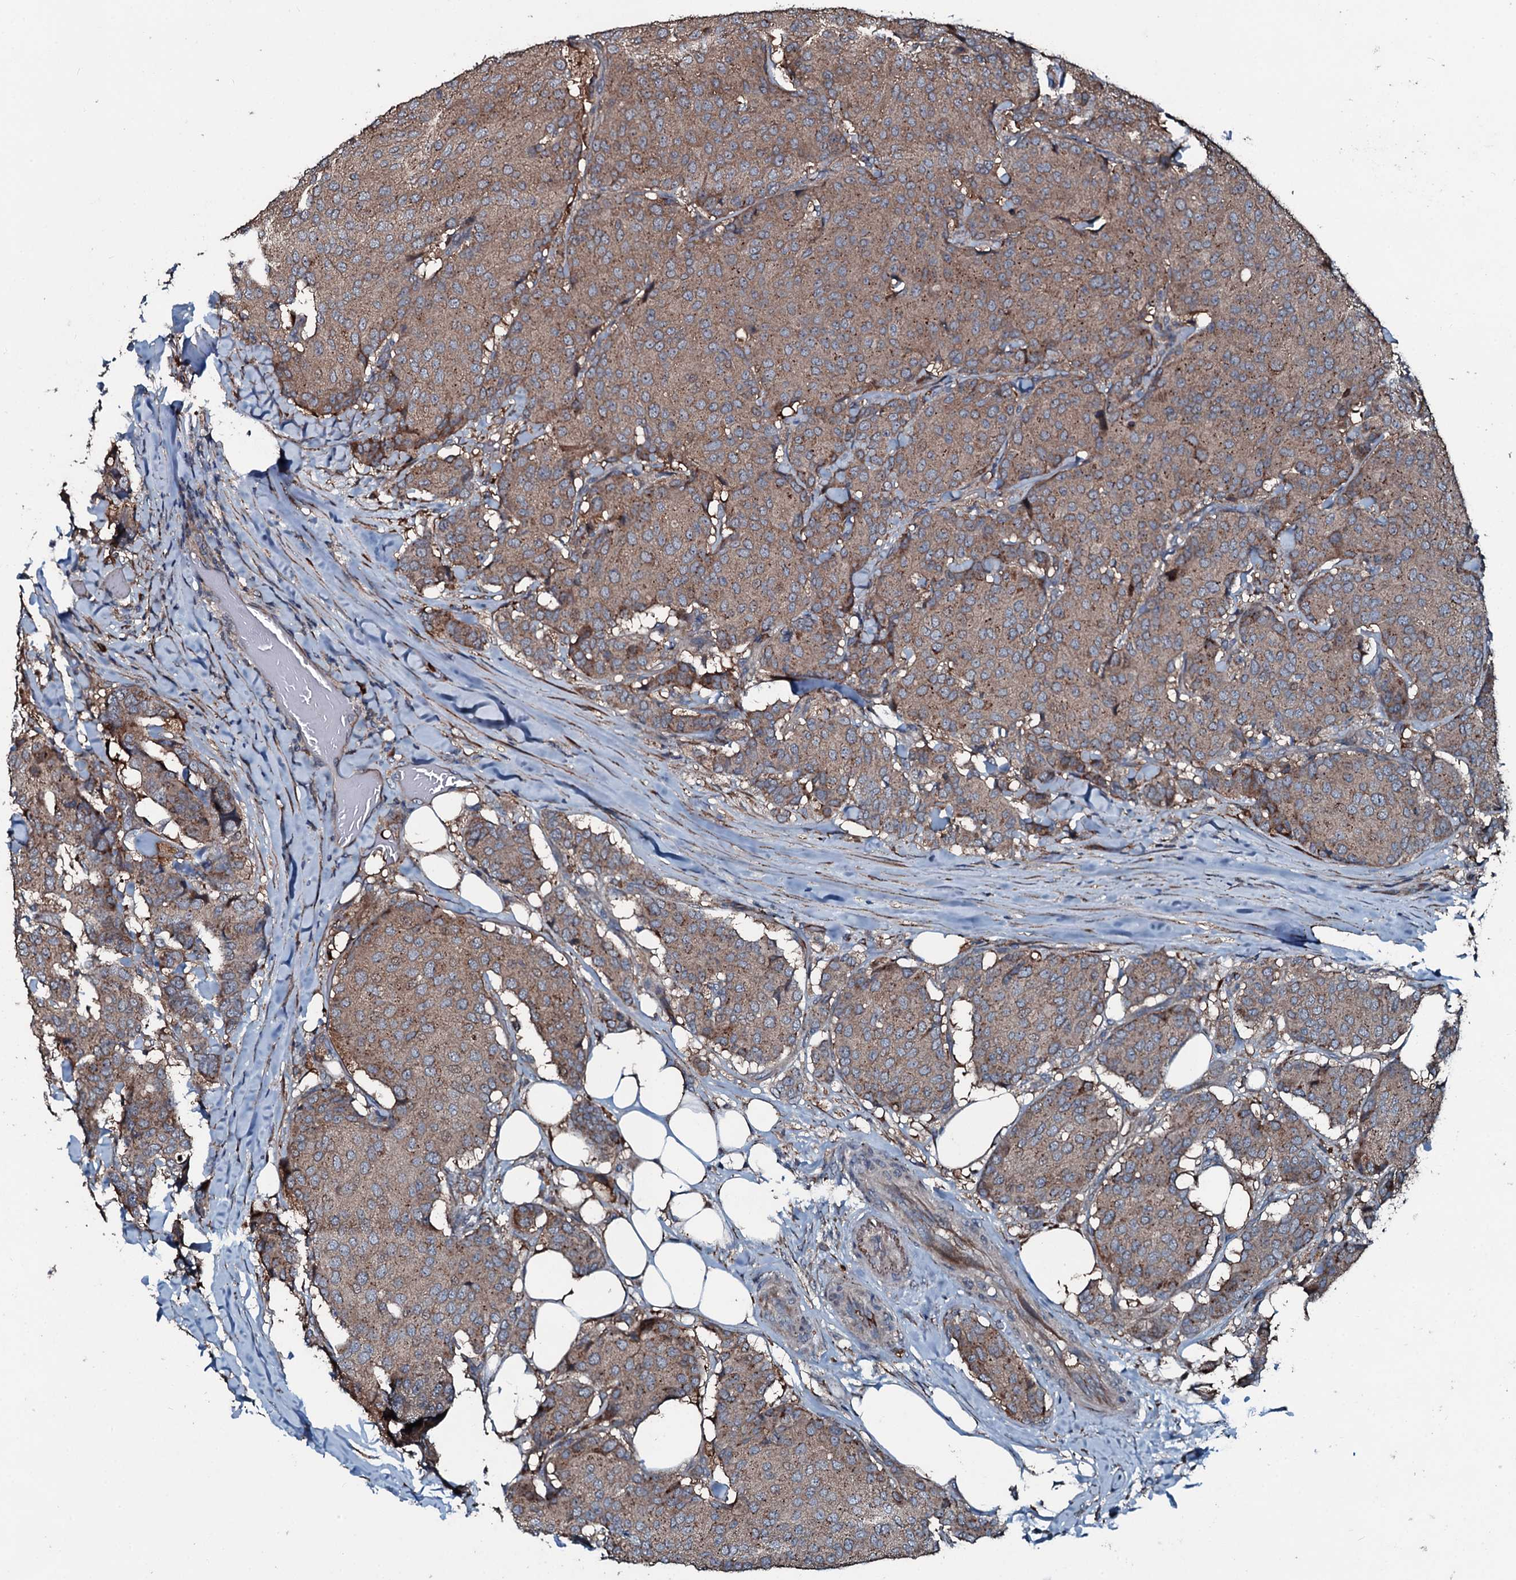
{"staining": {"intensity": "moderate", "quantity": ">75%", "location": "cytoplasmic/membranous"}, "tissue": "breast cancer", "cell_type": "Tumor cells", "image_type": "cancer", "snomed": [{"axis": "morphology", "description": "Duct carcinoma"}, {"axis": "topography", "description": "Breast"}], "caption": "Breast invasive ductal carcinoma was stained to show a protein in brown. There is medium levels of moderate cytoplasmic/membranous positivity in approximately >75% of tumor cells.", "gene": "AARS1", "patient": {"sex": "female", "age": 75}}